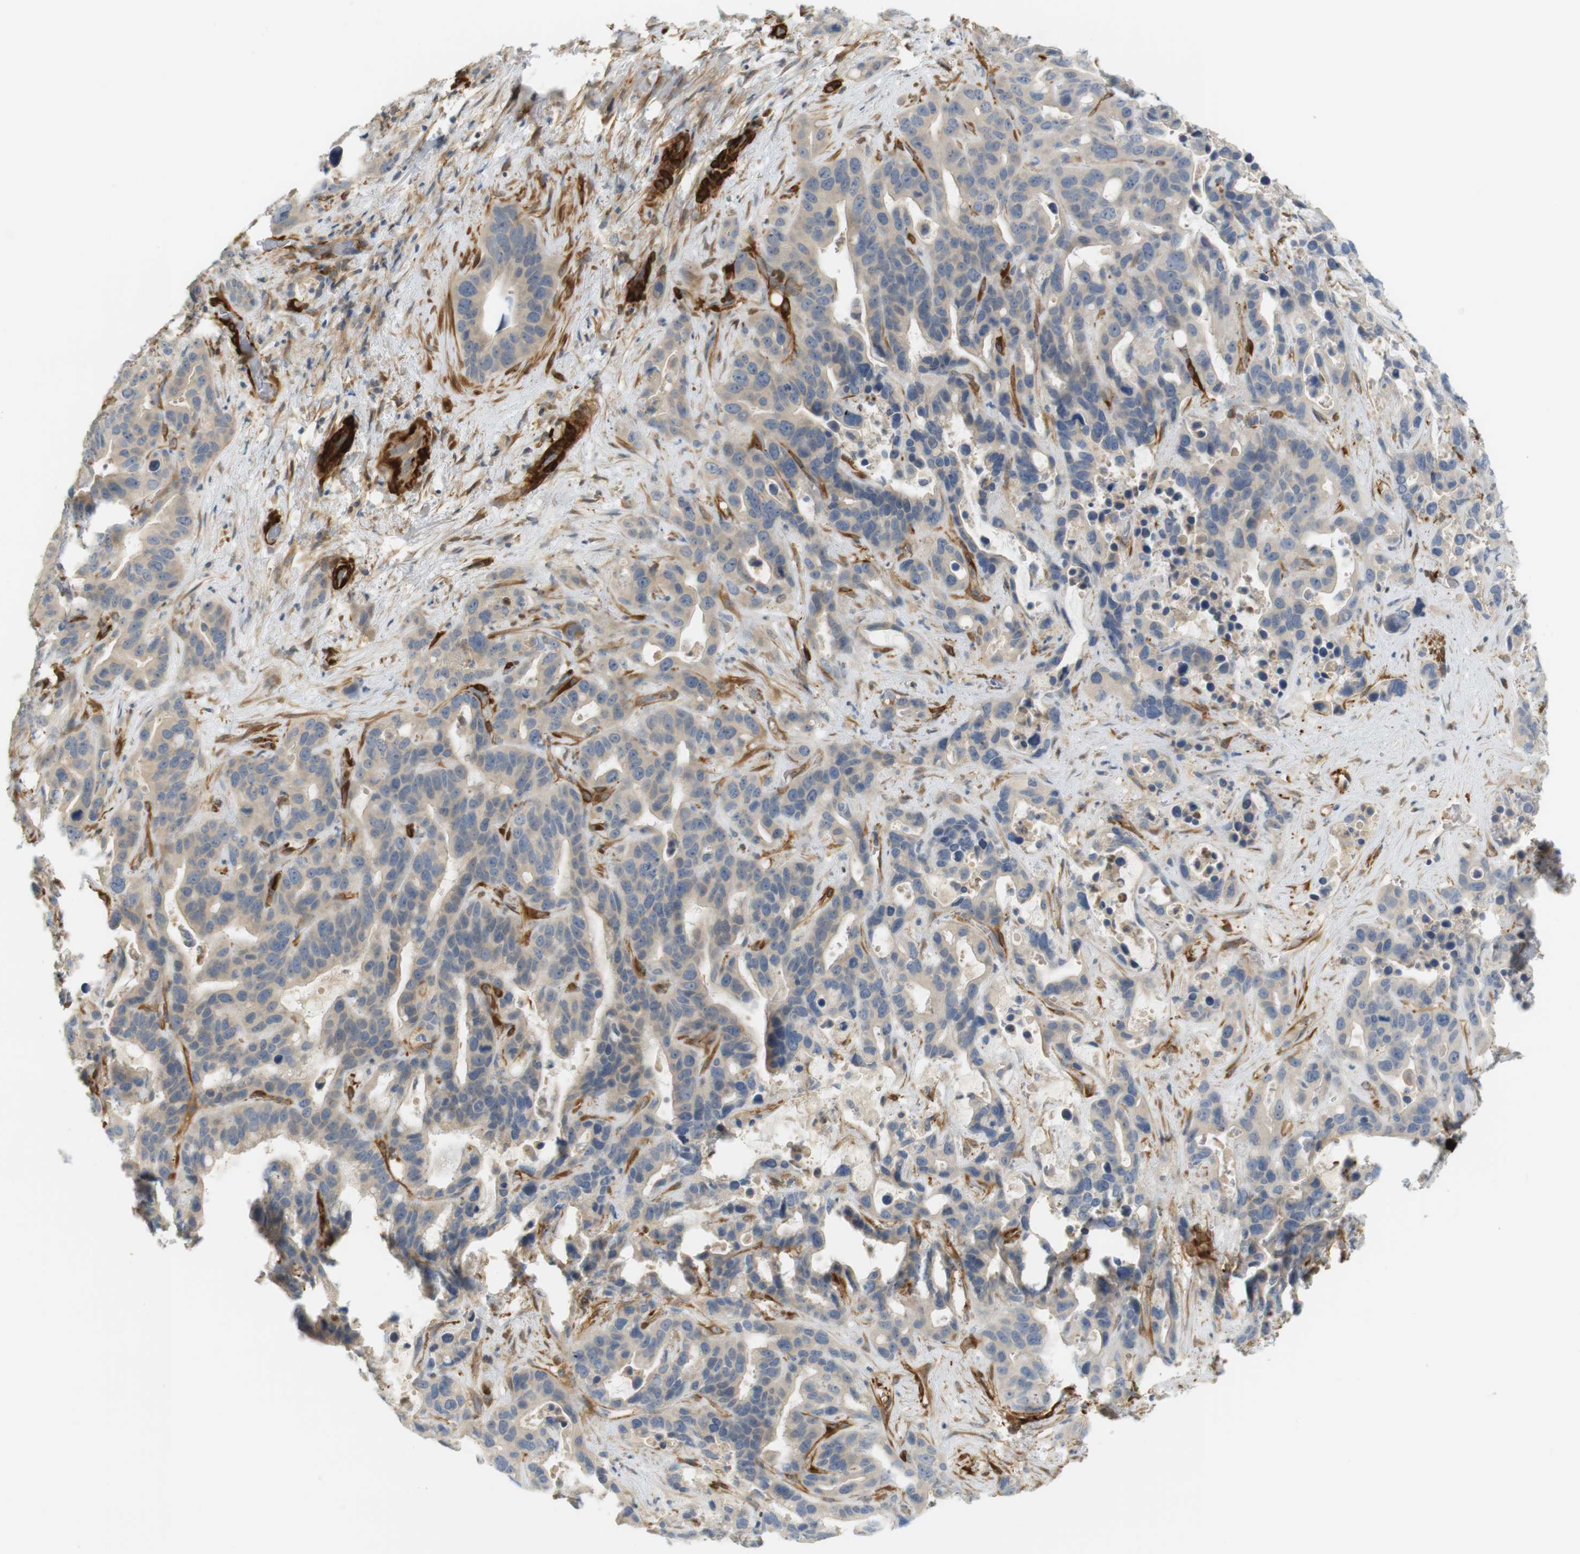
{"staining": {"intensity": "weak", "quantity": "<25%", "location": "cytoplasmic/membranous"}, "tissue": "liver cancer", "cell_type": "Tumor cells", "image_type": "cancer", "snomed": [{"axis": "morphology", "description": "Cholangiocarcinoma"}, {"axis": "topography", "description": "Liver"}], "caption": "A micrograph of human liver cancer (cholangiocarcinoma) is negative for staining in tumor cells.", "gene": "PDE3A", "patient": {"sex": "female", "age": 65}}